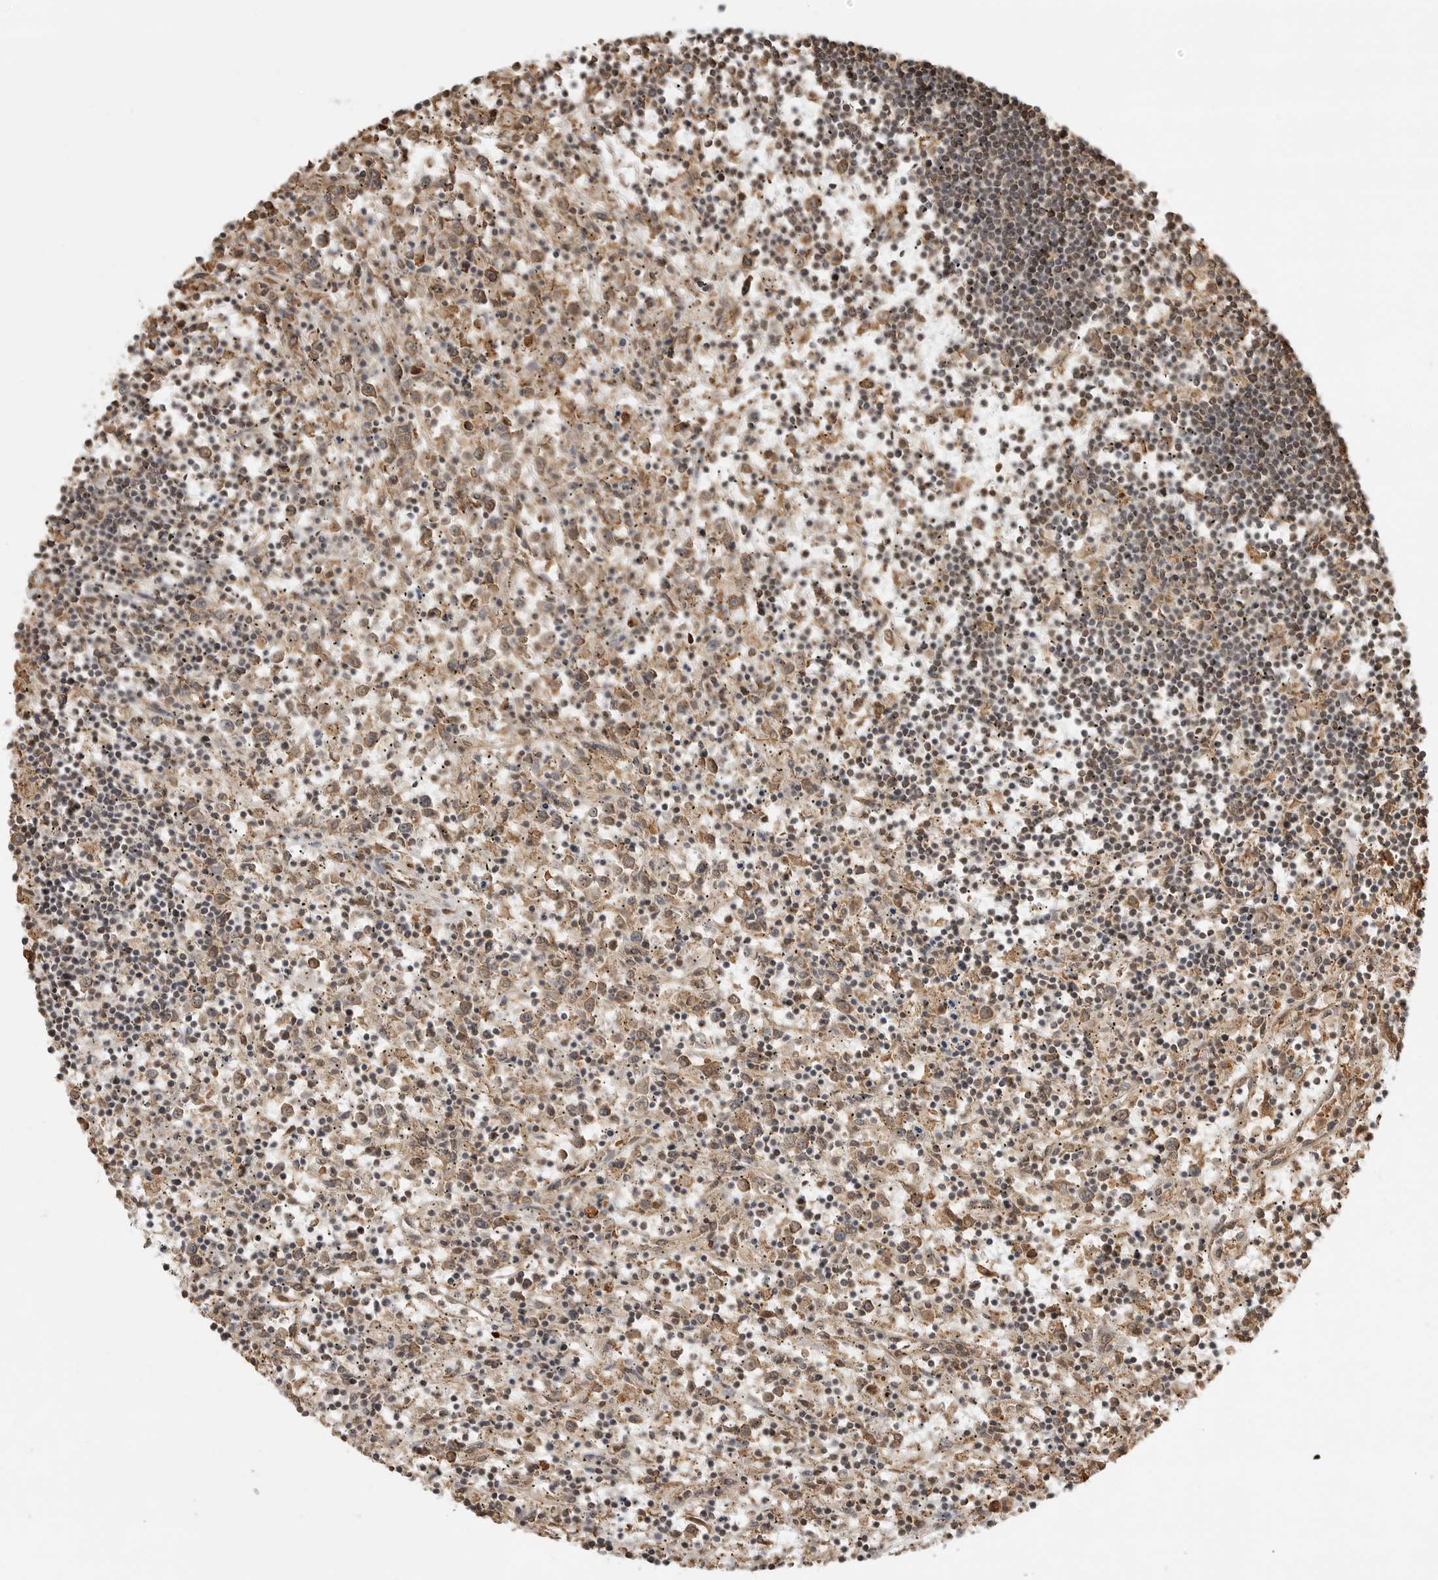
{"staining": {"intensity": "weak", "quantity": "<25%", "location": "cytoplasmic/membranous"}, "tissue": "lymphoma", "cell_type": "Tumor cells", "image_type": "cancer", "snomed": [{"axis": "morphology", "description": "Malignant lymphoma, non-Hodgkin's type, Low grade"}, {"axis": "topography", "description": "Spleen"}], "caption": "An image of low-grade malignant lymphoma, non-Hodgkin's type stained for a protein demonstrates no brown staining in tumor cells.", "gene": "BMP2K", "patient": {"sex": "male", "age": 76}}